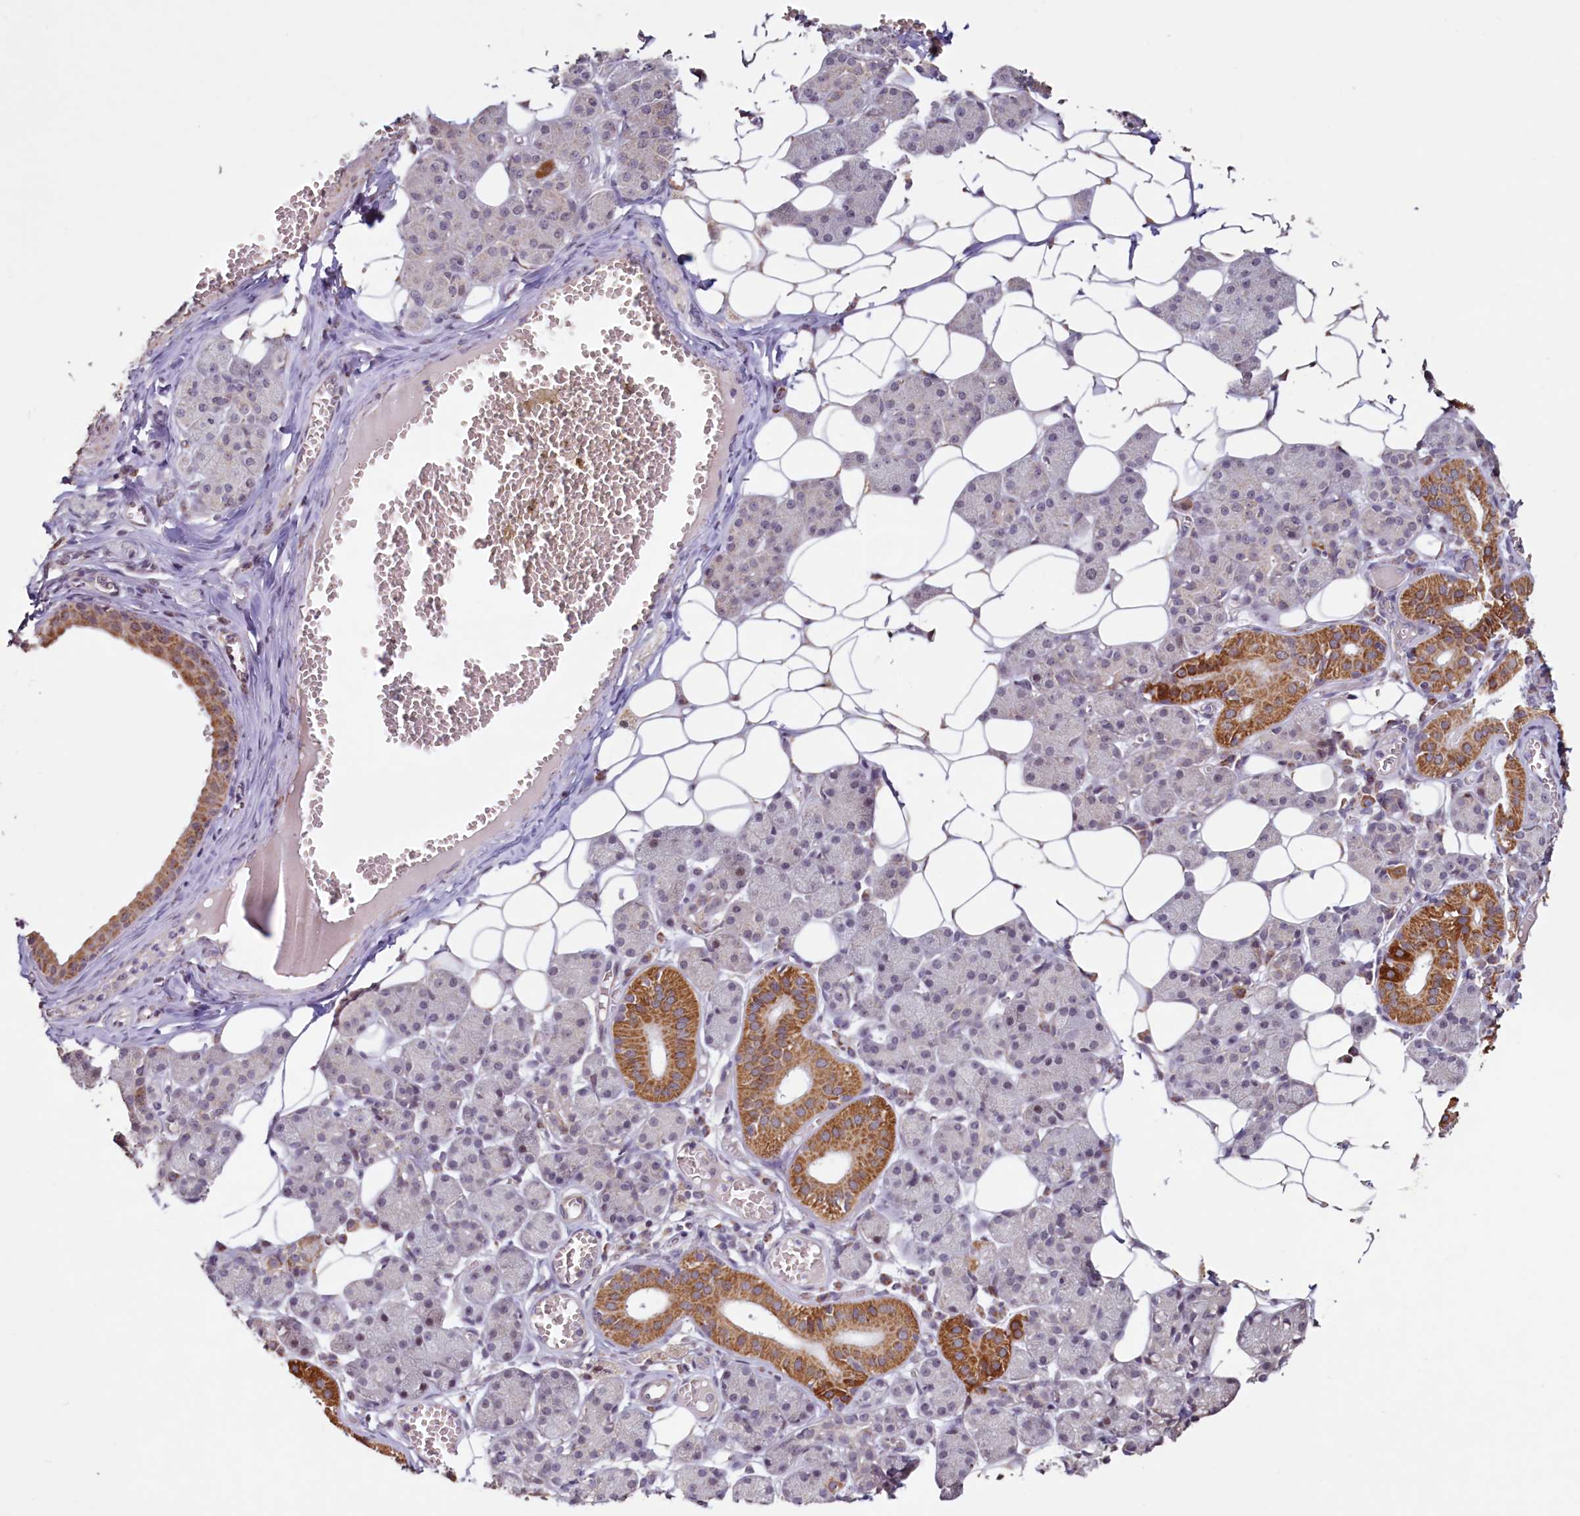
{"staining": {"intensity": "strong", "quantity": "<25%", "location": "cytoplasmic/membranous"}, "tissue": "salivary gland", "cell_type": "Glandular cells", "image_type": "normal", "snomed": [{"axis": "morphology", "description": "Normal tissue, NOS"}, {"axis": "topography", "description": "Salivary gland"}], "caption": "Immunohistochemical staining of benign salivary gland exhibits strong cytoplasmic/membranous protein expression in approximately <25% of glandular cells. Nuclei are stained in blue.", "gene": "PDE6D", "patient": {"sex": "female", "age": 33}}